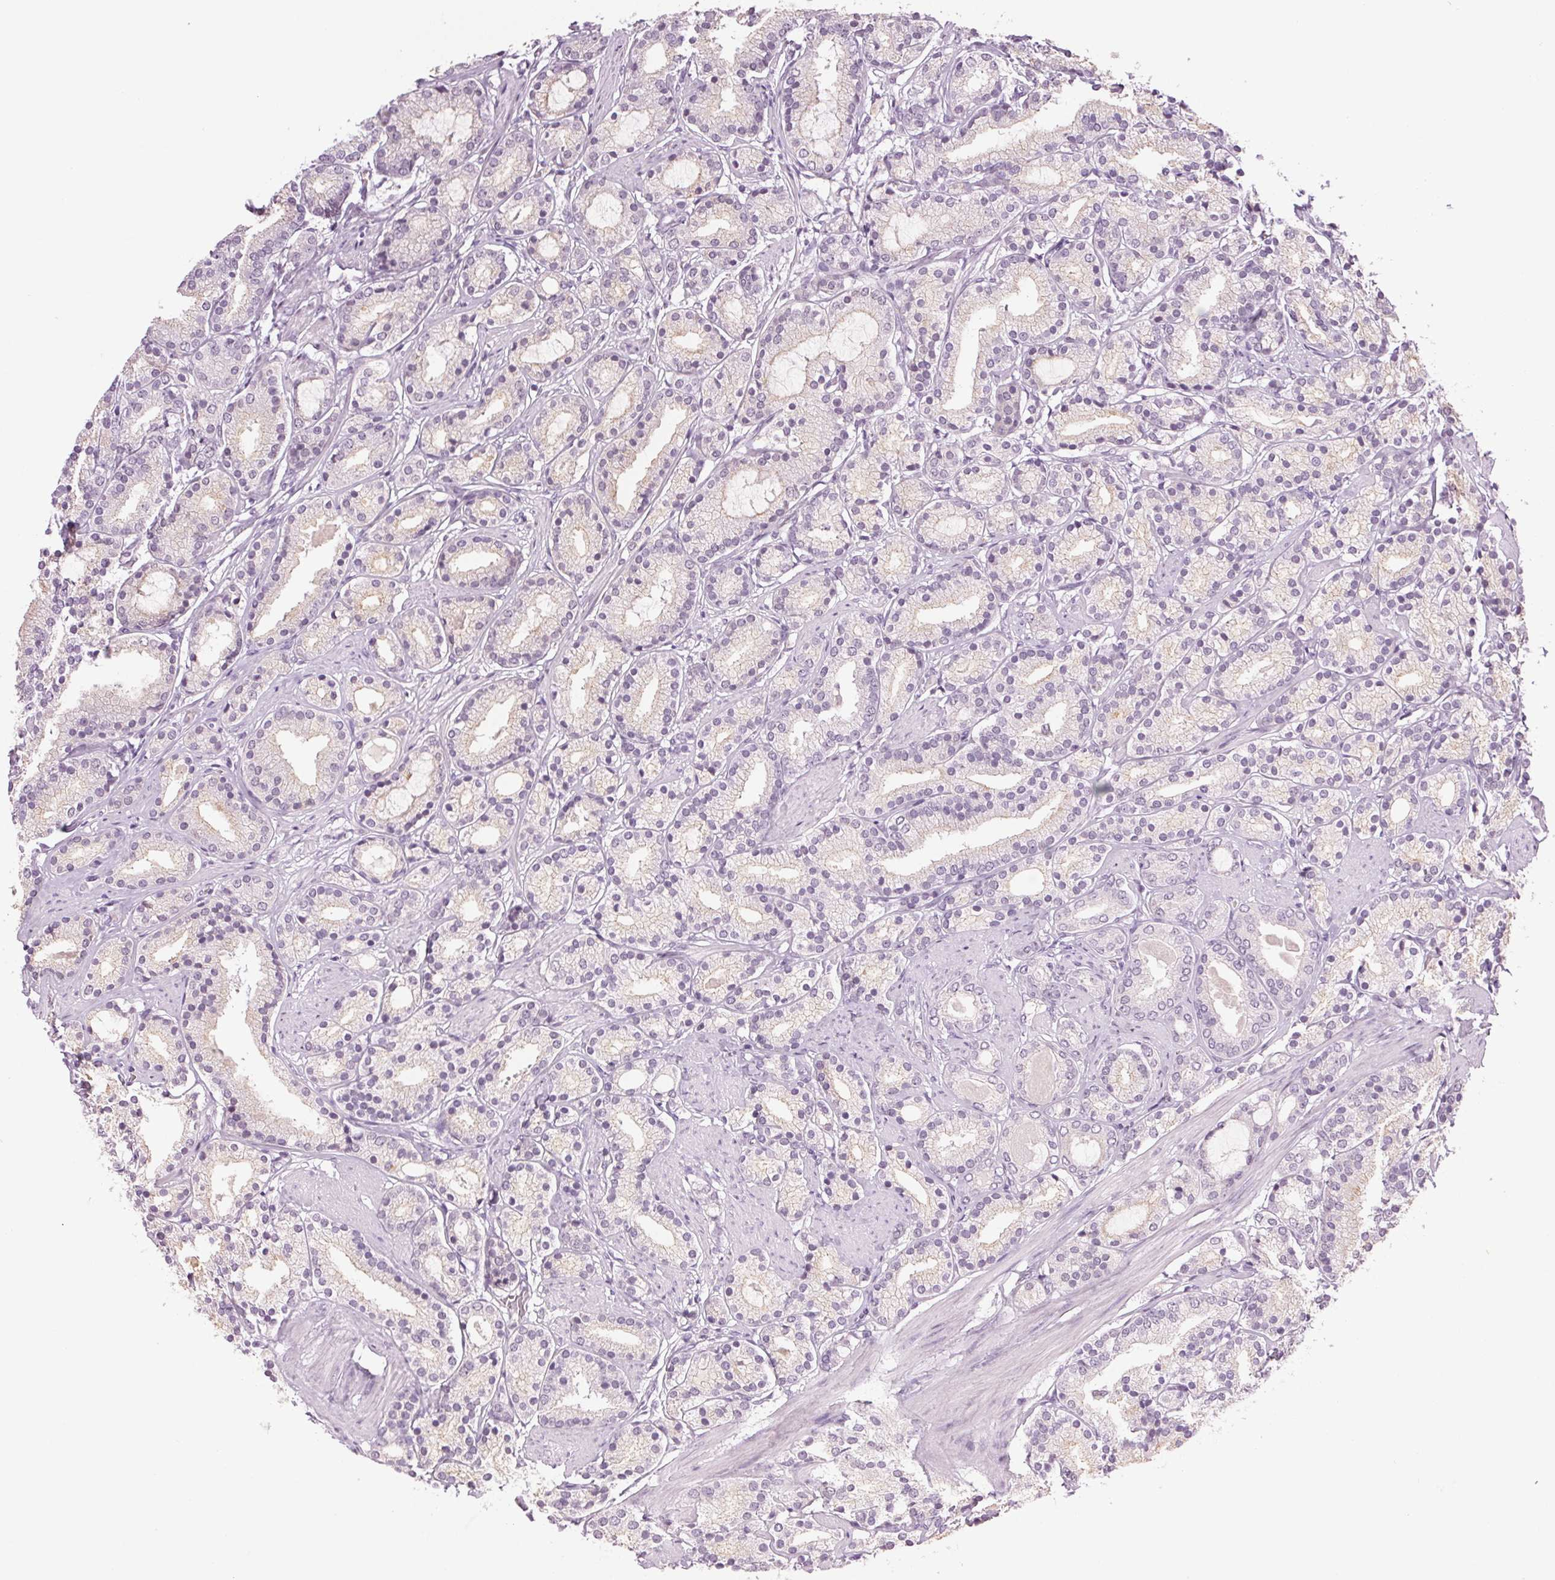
{"staining": {"intensity": "negative", "quantity": "none", "location": "none"}, "tissue": "prostate cancer", "cell_type": "Tumor cells", "image_type": "cancer", "snomed": [{"axis": "morphology", "description": "Adenocarcinoma, High grade"}, {"axis": "topography", "description": "Prostate"}], "caption": "The immunohistochemistry (IHC) histopathology image has no significant positivity in tumor cells of prostate high-grade adenocarcinoma tissue. (DAB (3,3'-diaminobenzidine) immunohistochemistry, high magnification).", "gene": "MPO", "patient": {"sex": "male", "age": 63}}